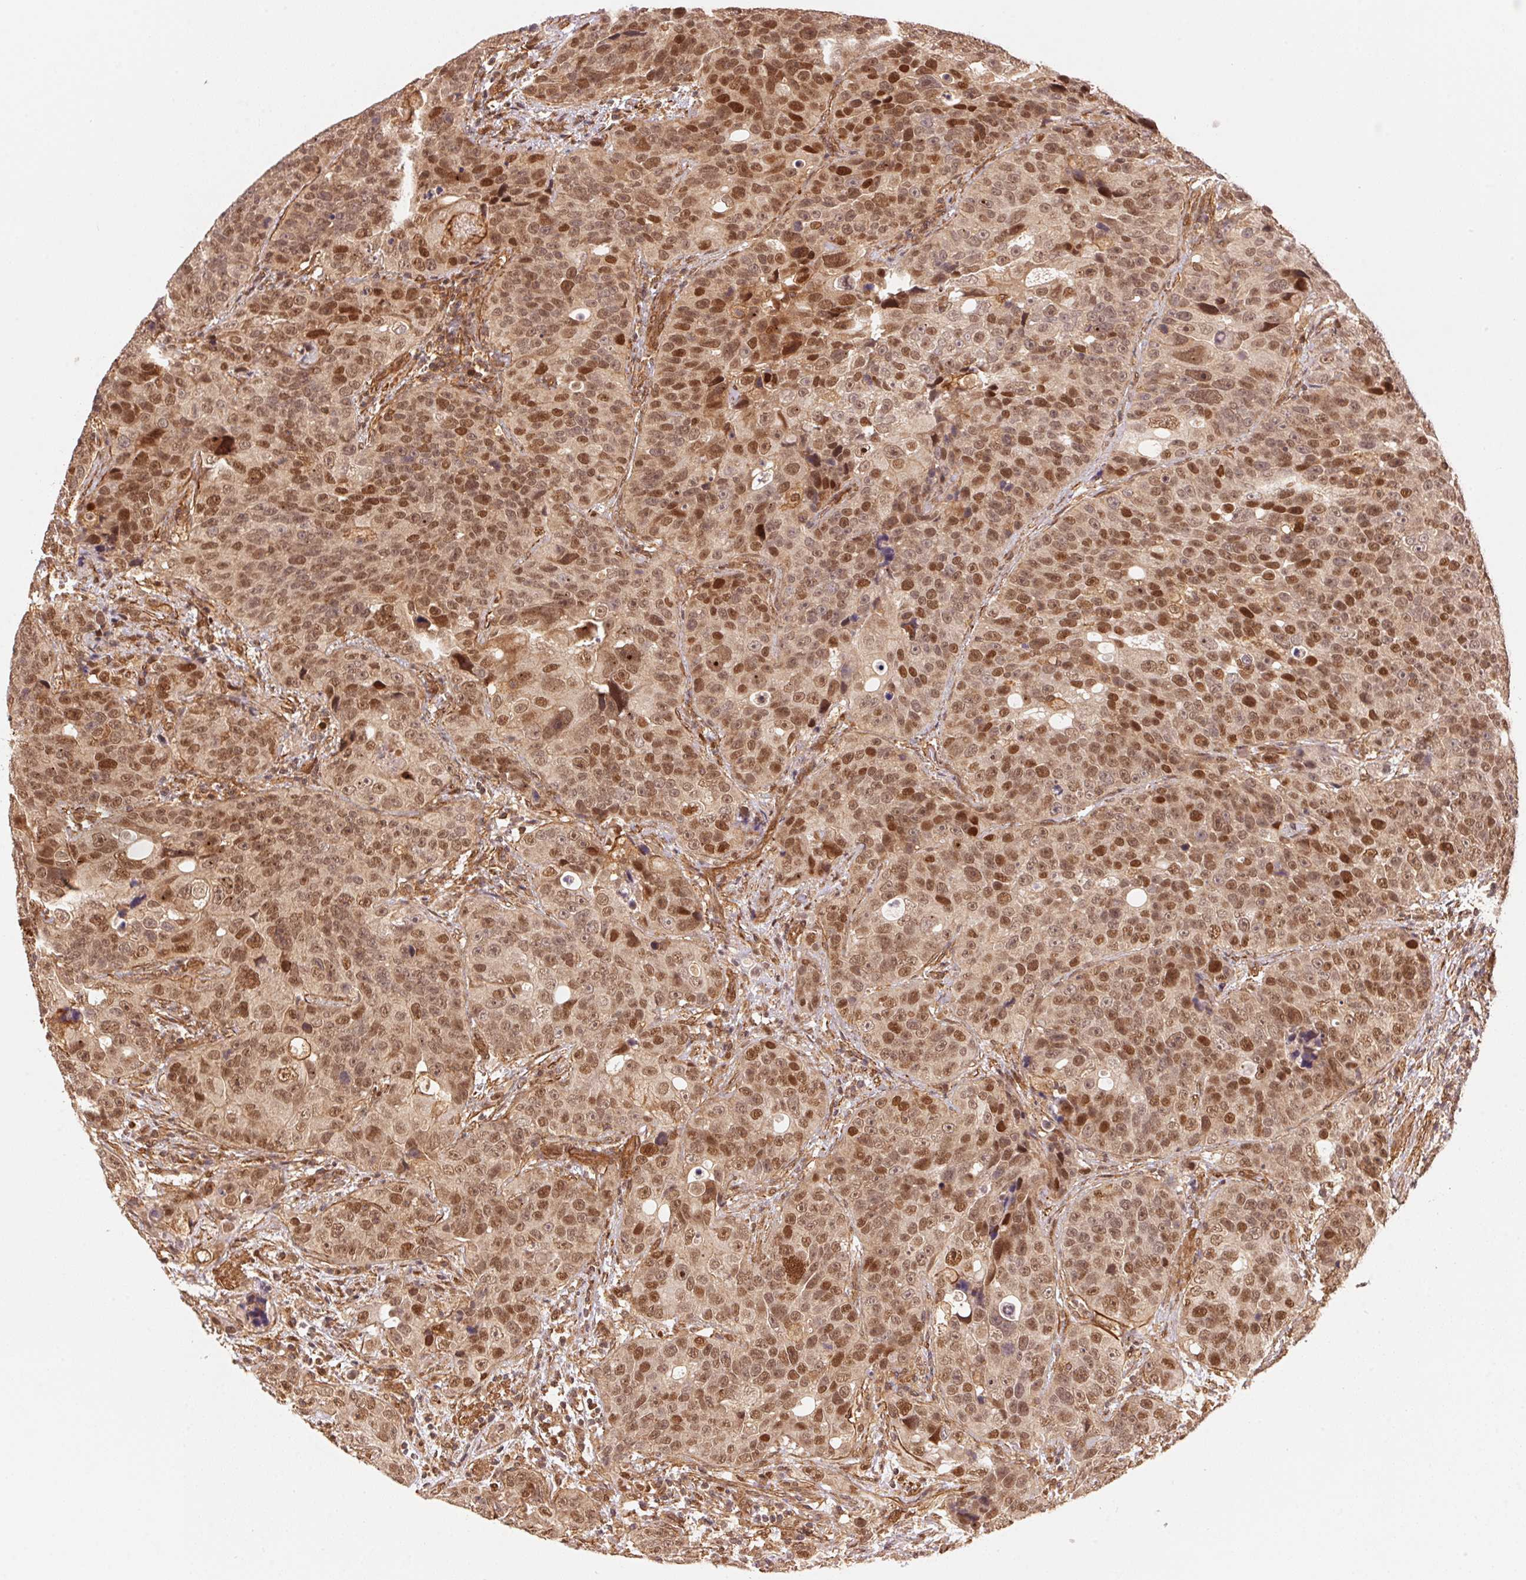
{"staining": {"intensity": "moderate", "quantity": ">75%", "location": "nuclear"}, "tissue": "urothelial cancer", "cell_type": "Tumor cells", "image_type": "cancer", "snomed": [{"axis": "morphology", "description": "Urothelial carcinoma, NOS"}, {"axis": "topography", "description": "Urinary bladder"}], "caption": "There is medium levels of moderate nuclear expression in tumor cells of transitional cell carcinoma, as demonstrated by immunohistochemical staining (brown color).", "gene": "TNIP2", "patient": {"sex": "male", "age": 52}}